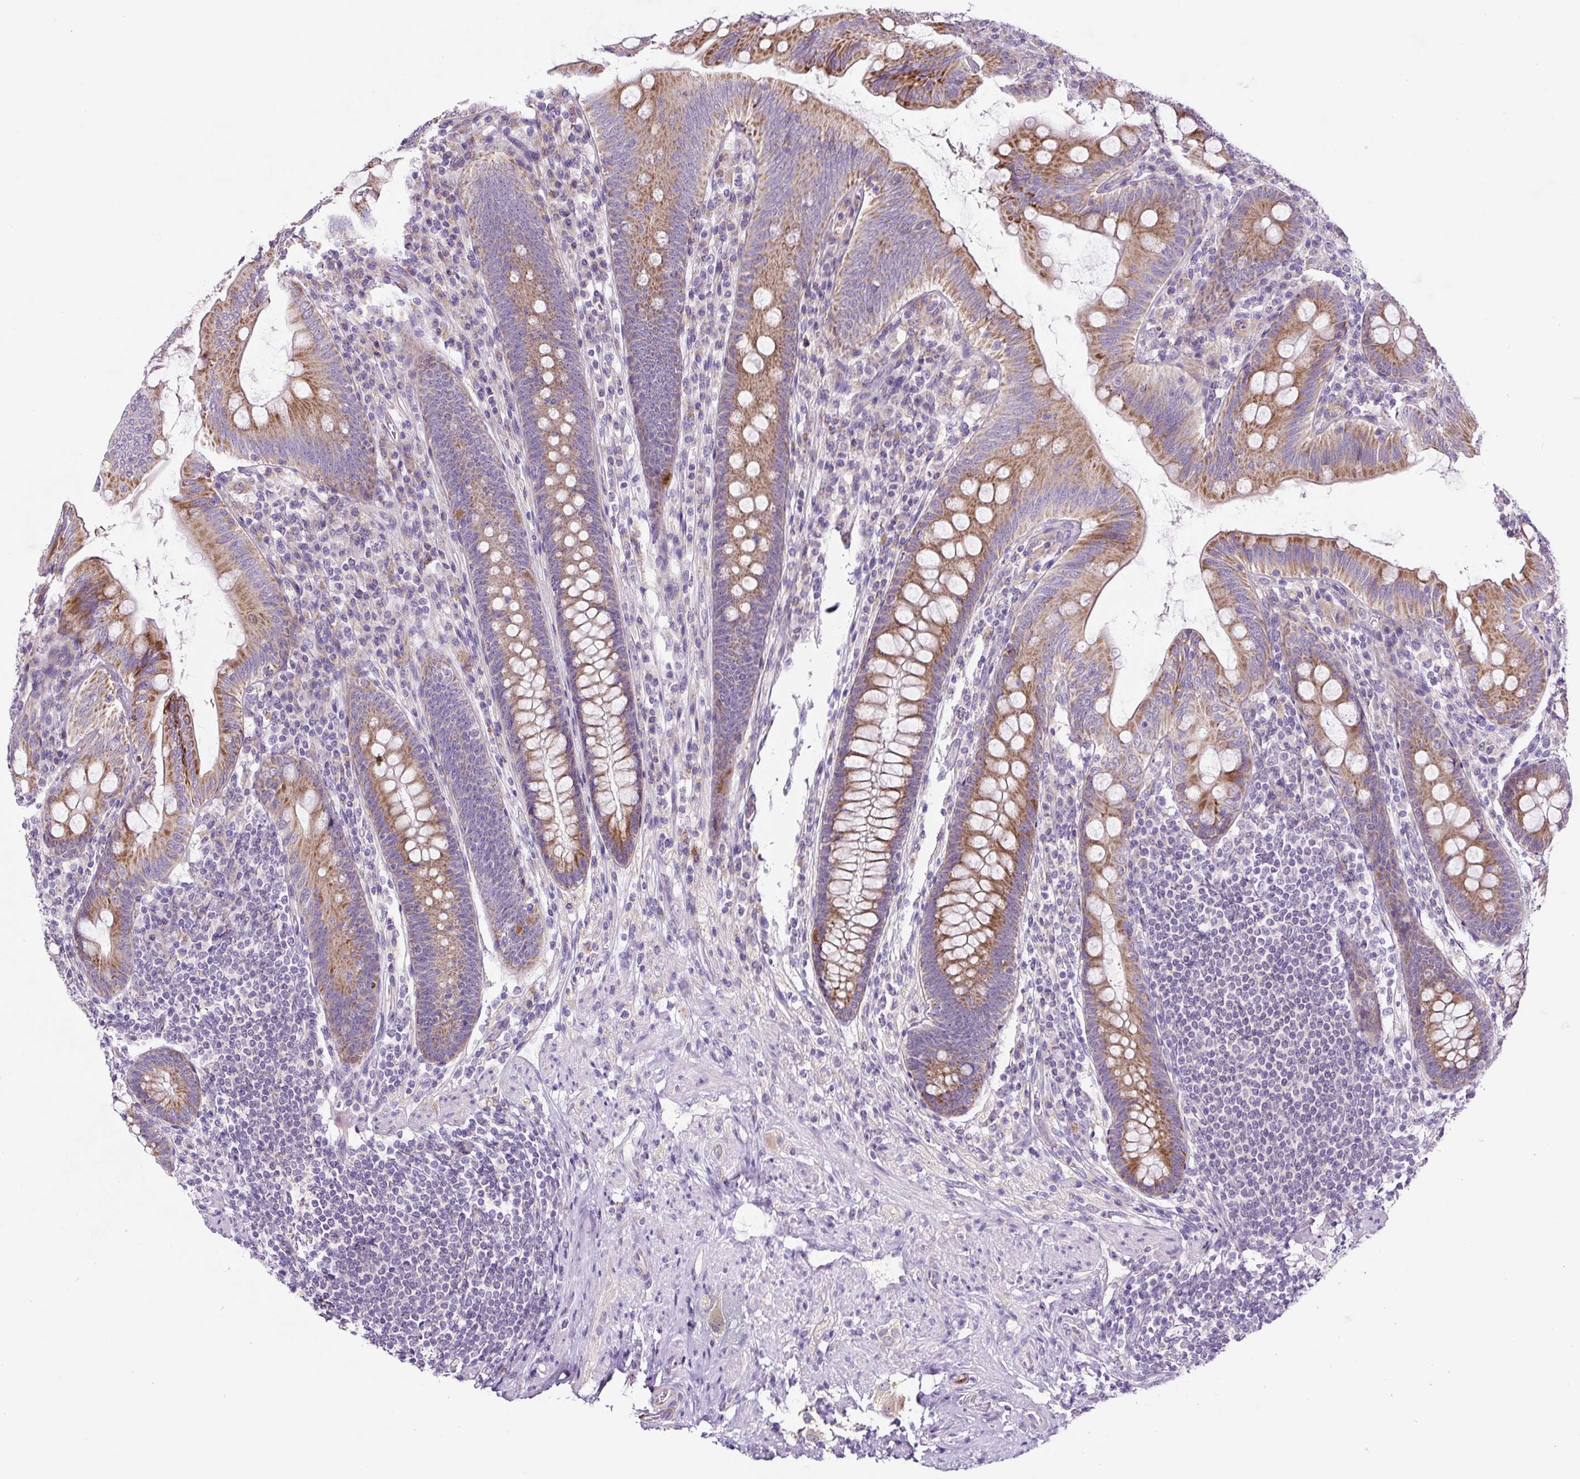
{"staining": {"intensity": "moderate", "quantity": "25%-75%", "location": "cytoplasmic/membranous"}, "tissue": "appendix", "cell_type": "Glandular cells", "image_type": "normal", "snomed": [{"axis": "morphology", "description": "Normal tissue, NOS"}, {"axis": "topography", "description": "Appendix"}], "caption": "DAB (3,3'-diaminobenzidine) immunohistochemical staining of unremarkable appendix displays moderate cytoplasmic/membranous protein expression in about 25%-75% of glandular cells.", "gene": "HPS4", "patient": {"sex": "male", "age": 71}}